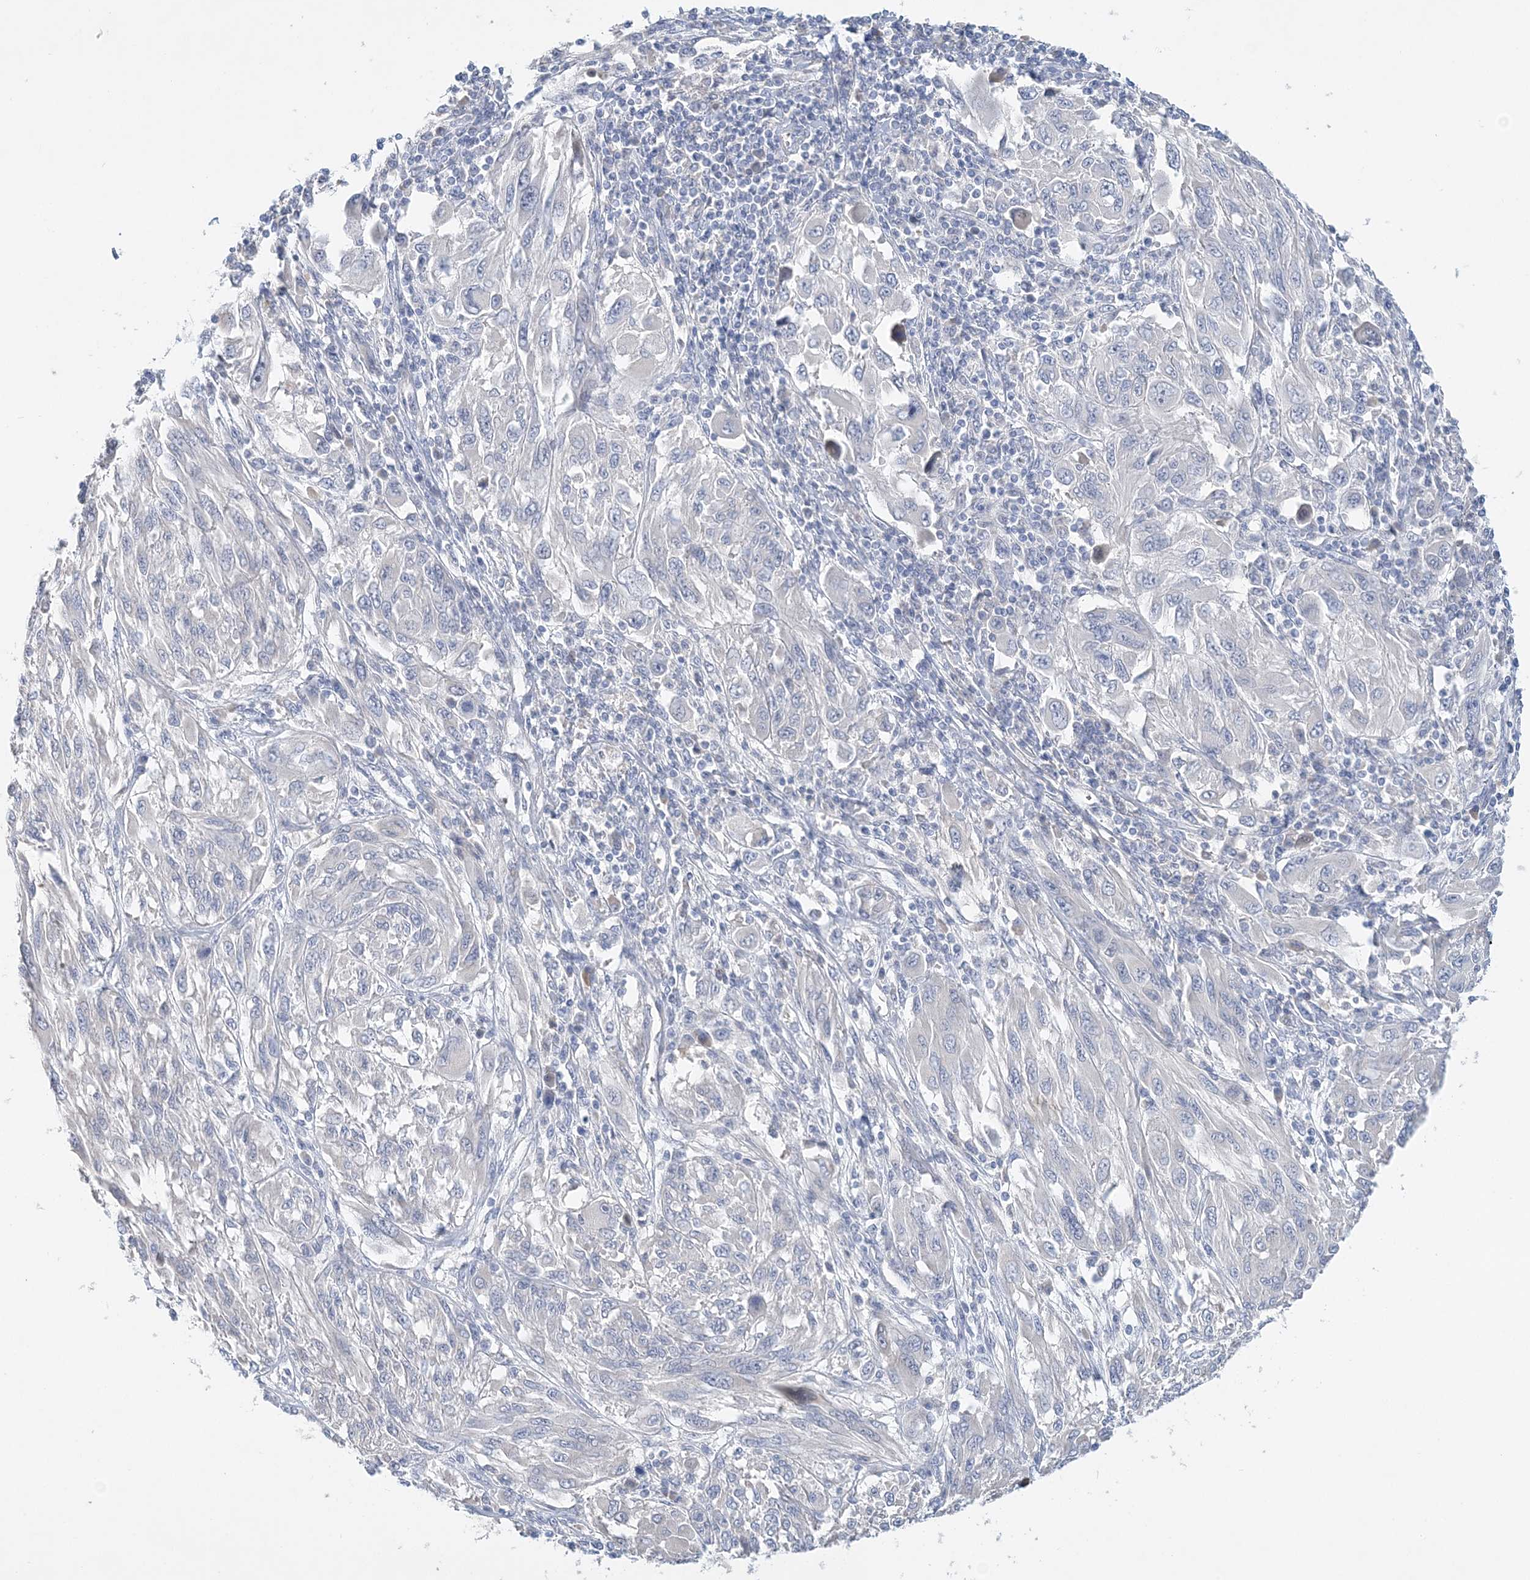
{"staining": {"intensity": "negative", "quantity": "none", "location": "none"}, "tissue": "melanoma", "cell_type": "Tumor cells", "image_type": "cancer", "snomed": [{"axis": "morphology", "description": "Malignant melanoma, NOS"}, {"axis": "topography", "description": "Skin"}], "caption": "Human melanoma stained for a protein using immunohistochemistry demonstrates no positivity in tumor cells.", "gene": "LRRIQ4", "patient": {"sex": "female", "age": 91}}